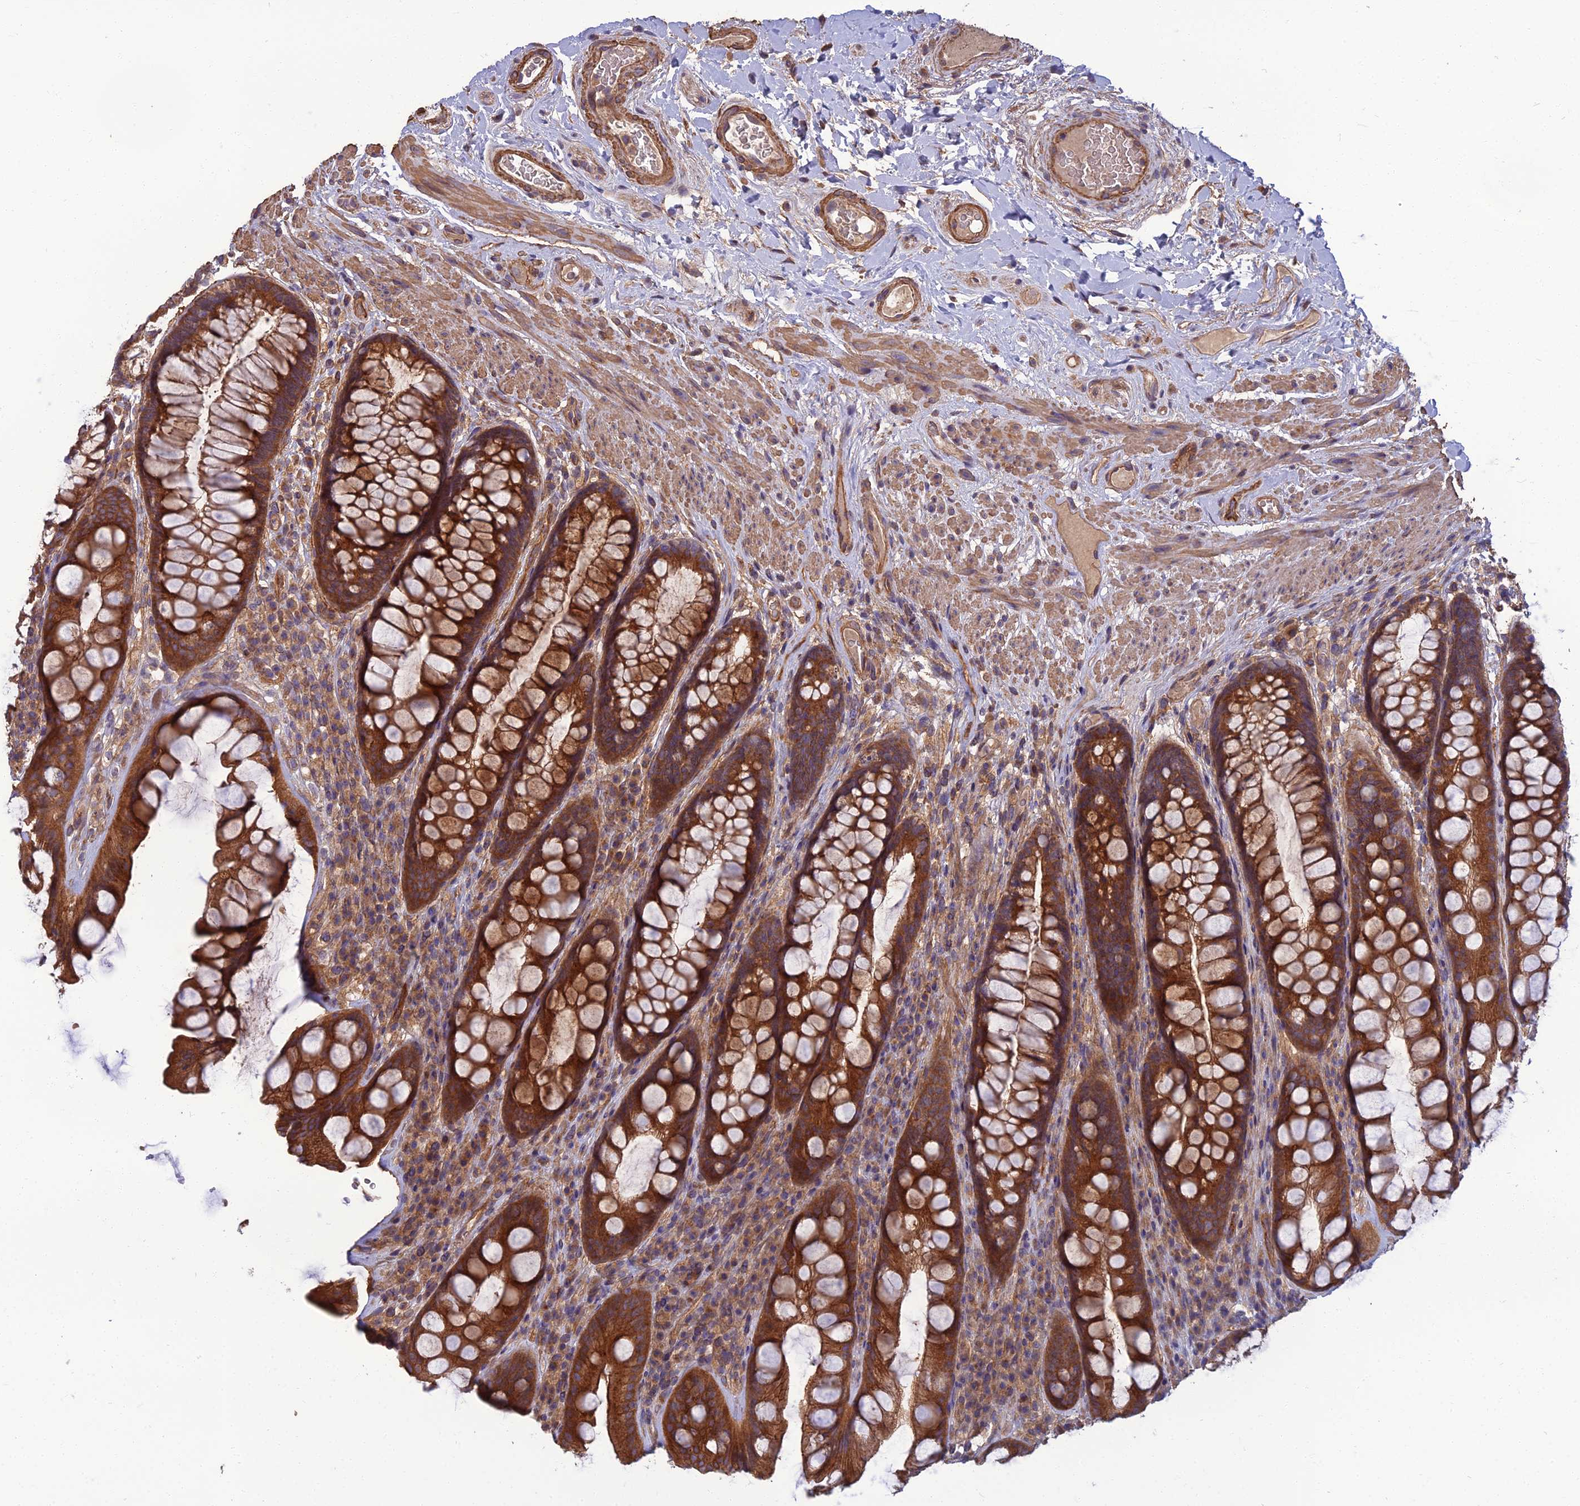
{"staining": {"intensity": "strong", "quantity": ">75%", "location": "cytoplasmic/membranous"}, "tissue": "rectum", "cell_type": "Glandular cells", "image_type": "normal", "snomed": [{"axis": "morphology", "description": "Normal tissue, NOS"}, {"axis": "topography", "description": "Rectum"}], "caption": "A high amount of strong cytoplasmic/membranous staining is appreciated in about >75% of glandular cells in normal rectum.", "gene": "WDR24", "patient": {"sex": "male", "age": 74}}